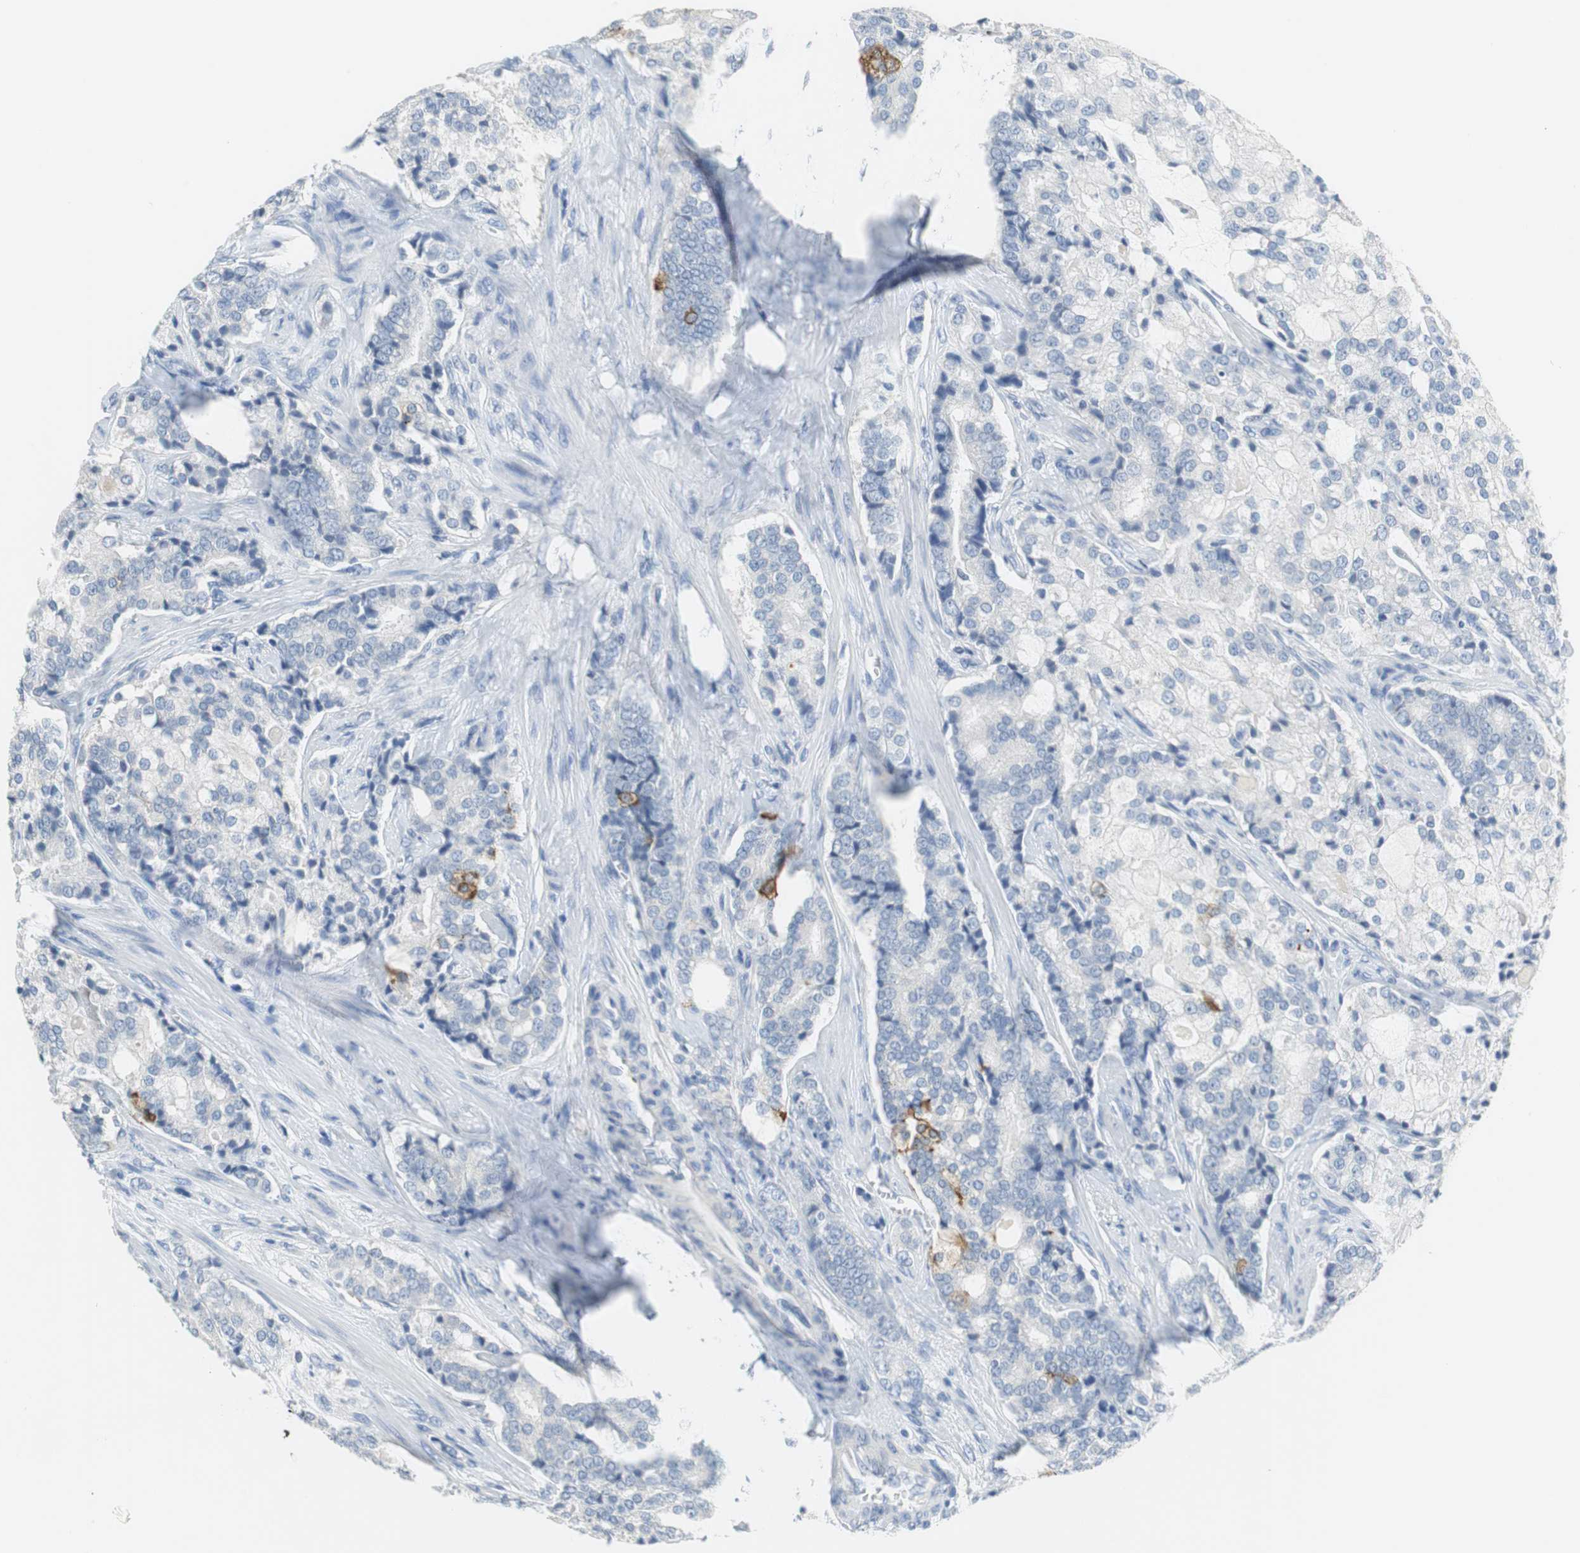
{"staining": {"intensity": "weak", "quantity": "<25%", "location": "cytoplasmic/membranous"}, "tissue": "prostate cancer", "cell_type": "Tumor cells", "image_type": "cancer", "snomed": [{"axis": "morphology", "description": "Adenocarcinoma, Low grade"}, {"axis": "topography", "description": "Prostate"}], "caption": "IHC image of prostate cancer stained for a protein (brown), which exhibits no staining in tumor cells.", "gene": "GLCCI1", "patient": {"sex": "male", "age": 58}}